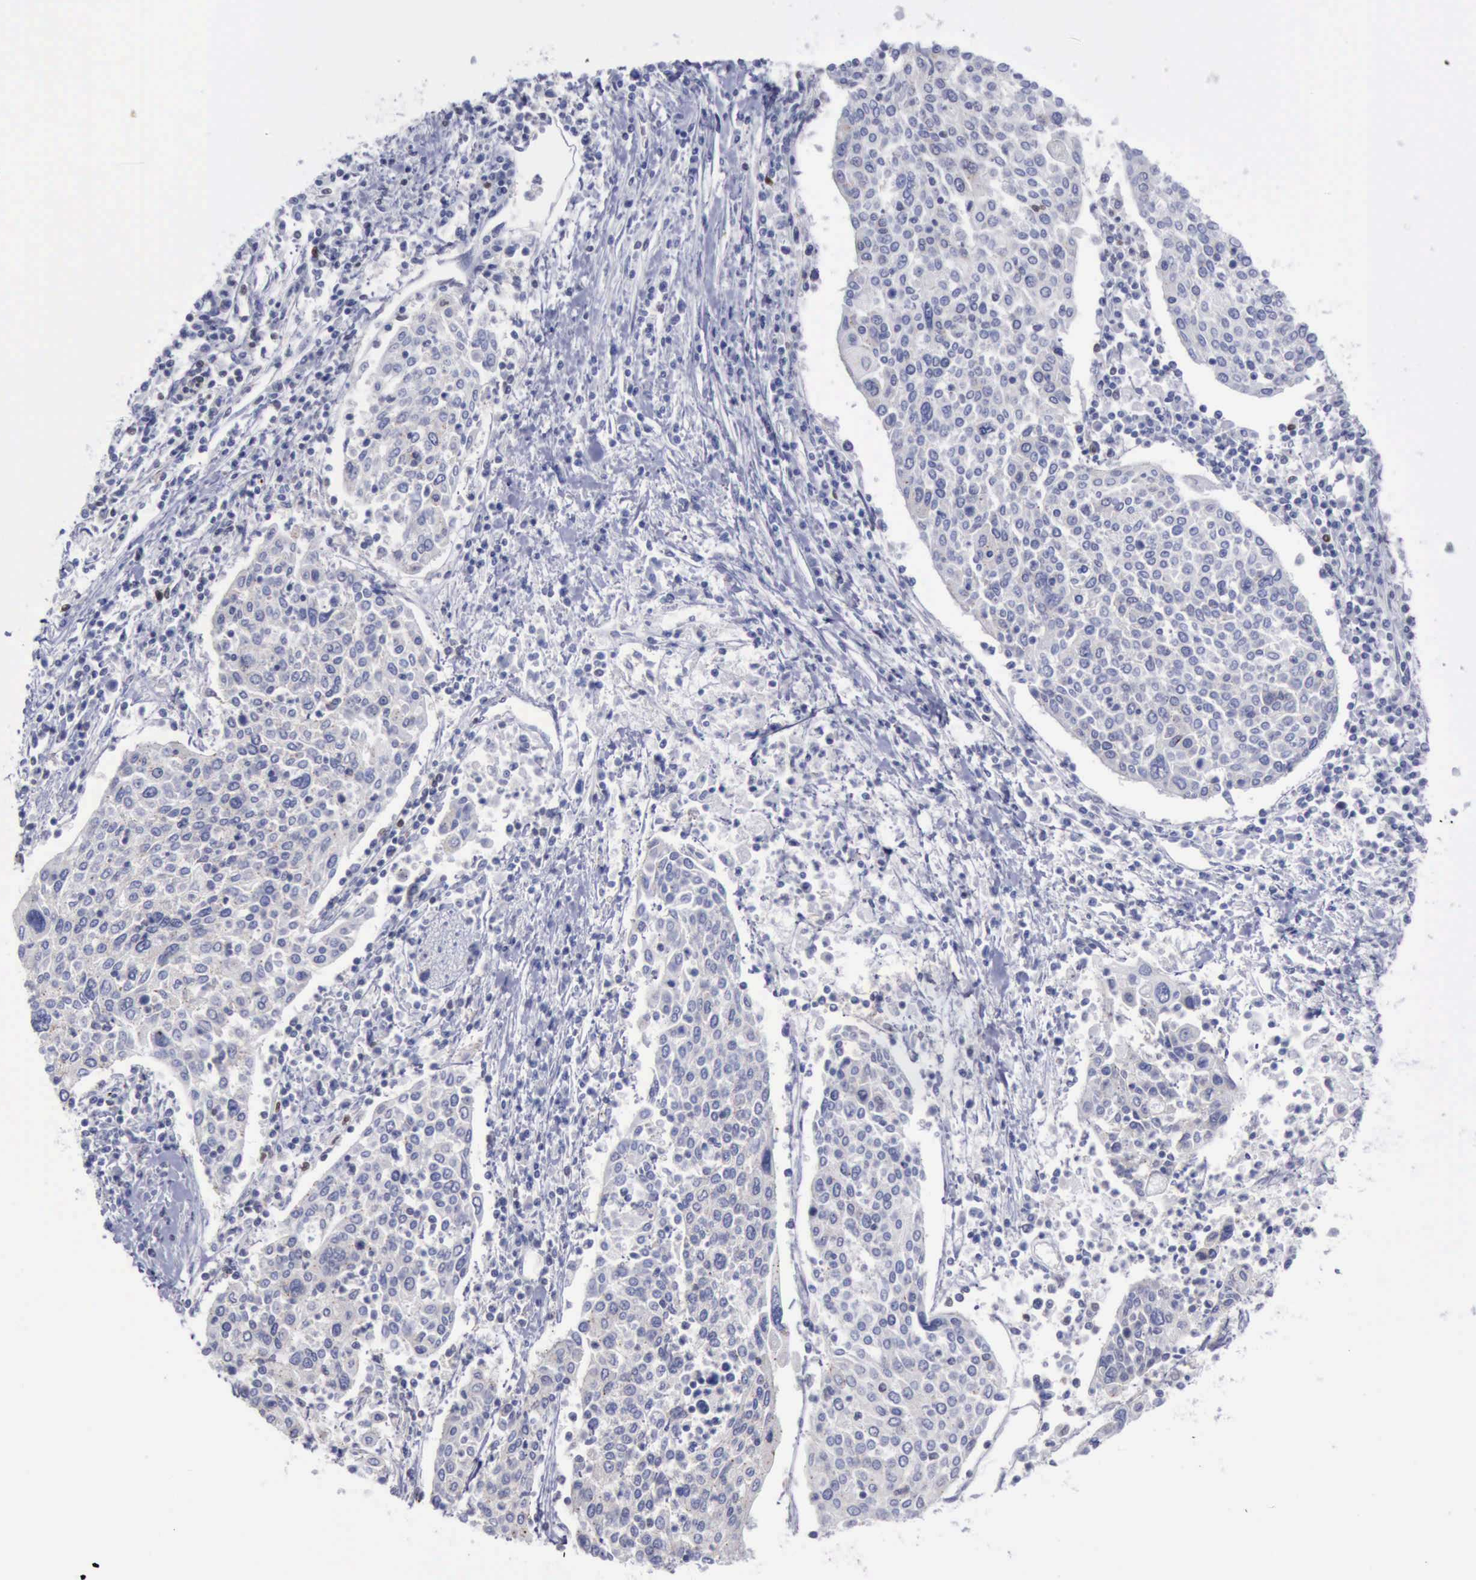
{"staining": {"intensity": "negative", "quantity": "none", "location": "none"}, "tissue": "cervical cancer", "cell_type": "Tumor cells", "image_type": "cancer", "snomed": [{"axis": "morphology", "description": "Squamous cell carcinoma, NOS"}, {"axis": "topography", "description": "Cervix"}], "caption": "Human cervical squamous cell carcinoma stained for a protein using IHC demonstrates no positivity in tumor cells.", "gene": "SATB2", "patient": {"sex": "female", "age": 40}}